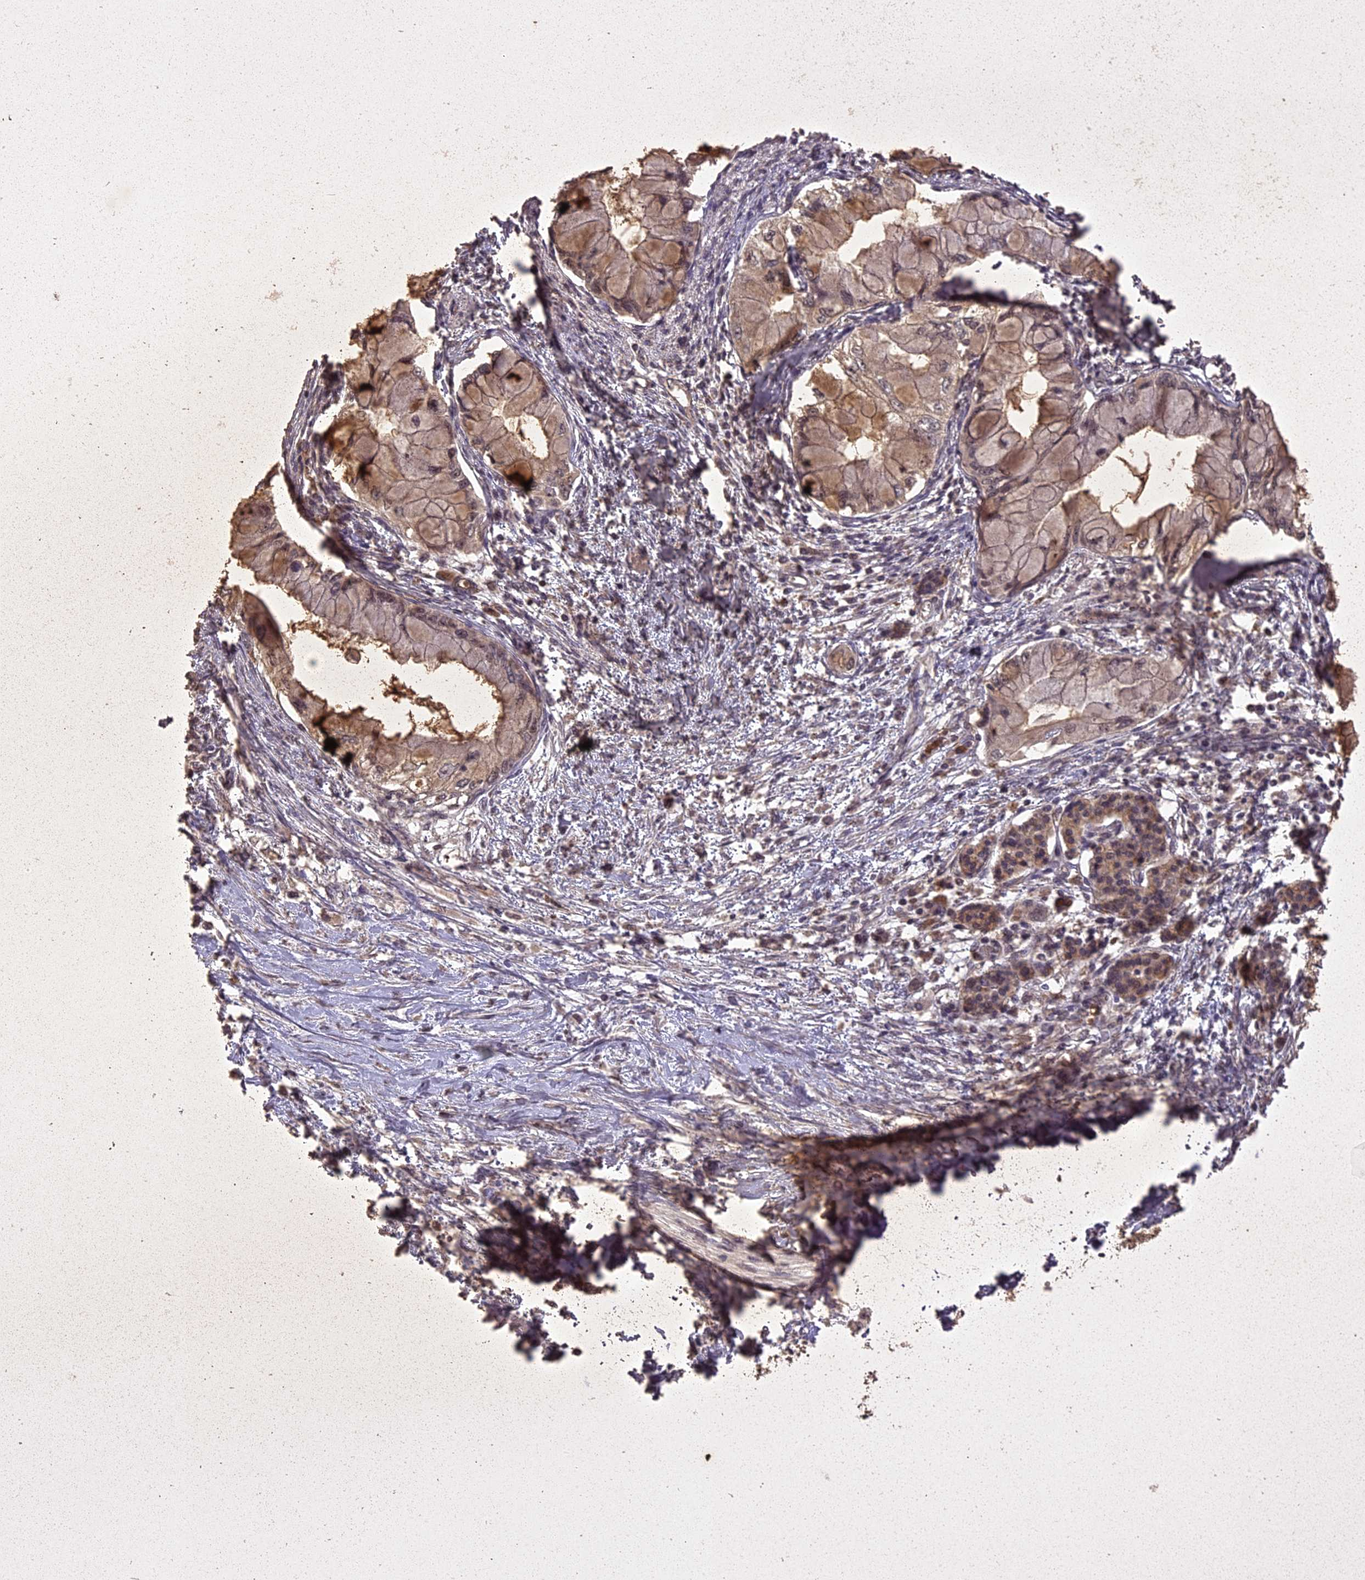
{"staining": {"intensity": "moderate", "quantity": ">75%", "location": "cytoplasmic/membranous"}, "tissue": "pancreatic cancer", "cell_type": "Tumor cells", "image_type": "cancer", "snomed": [{"axis": "morphology", "description": "Adenocarcinoma, NOS"}, {"axis": "topography", "description": "Pancreas"}], "caption": "Immunohistochemistry (DAB) staining of pancreatic cancer displays moderate cytoplasmic/membranous protein expression in approximately >75% of tumor cells.", "gene": "LIN37", "patient": {"sex": "male", "age": 48}}